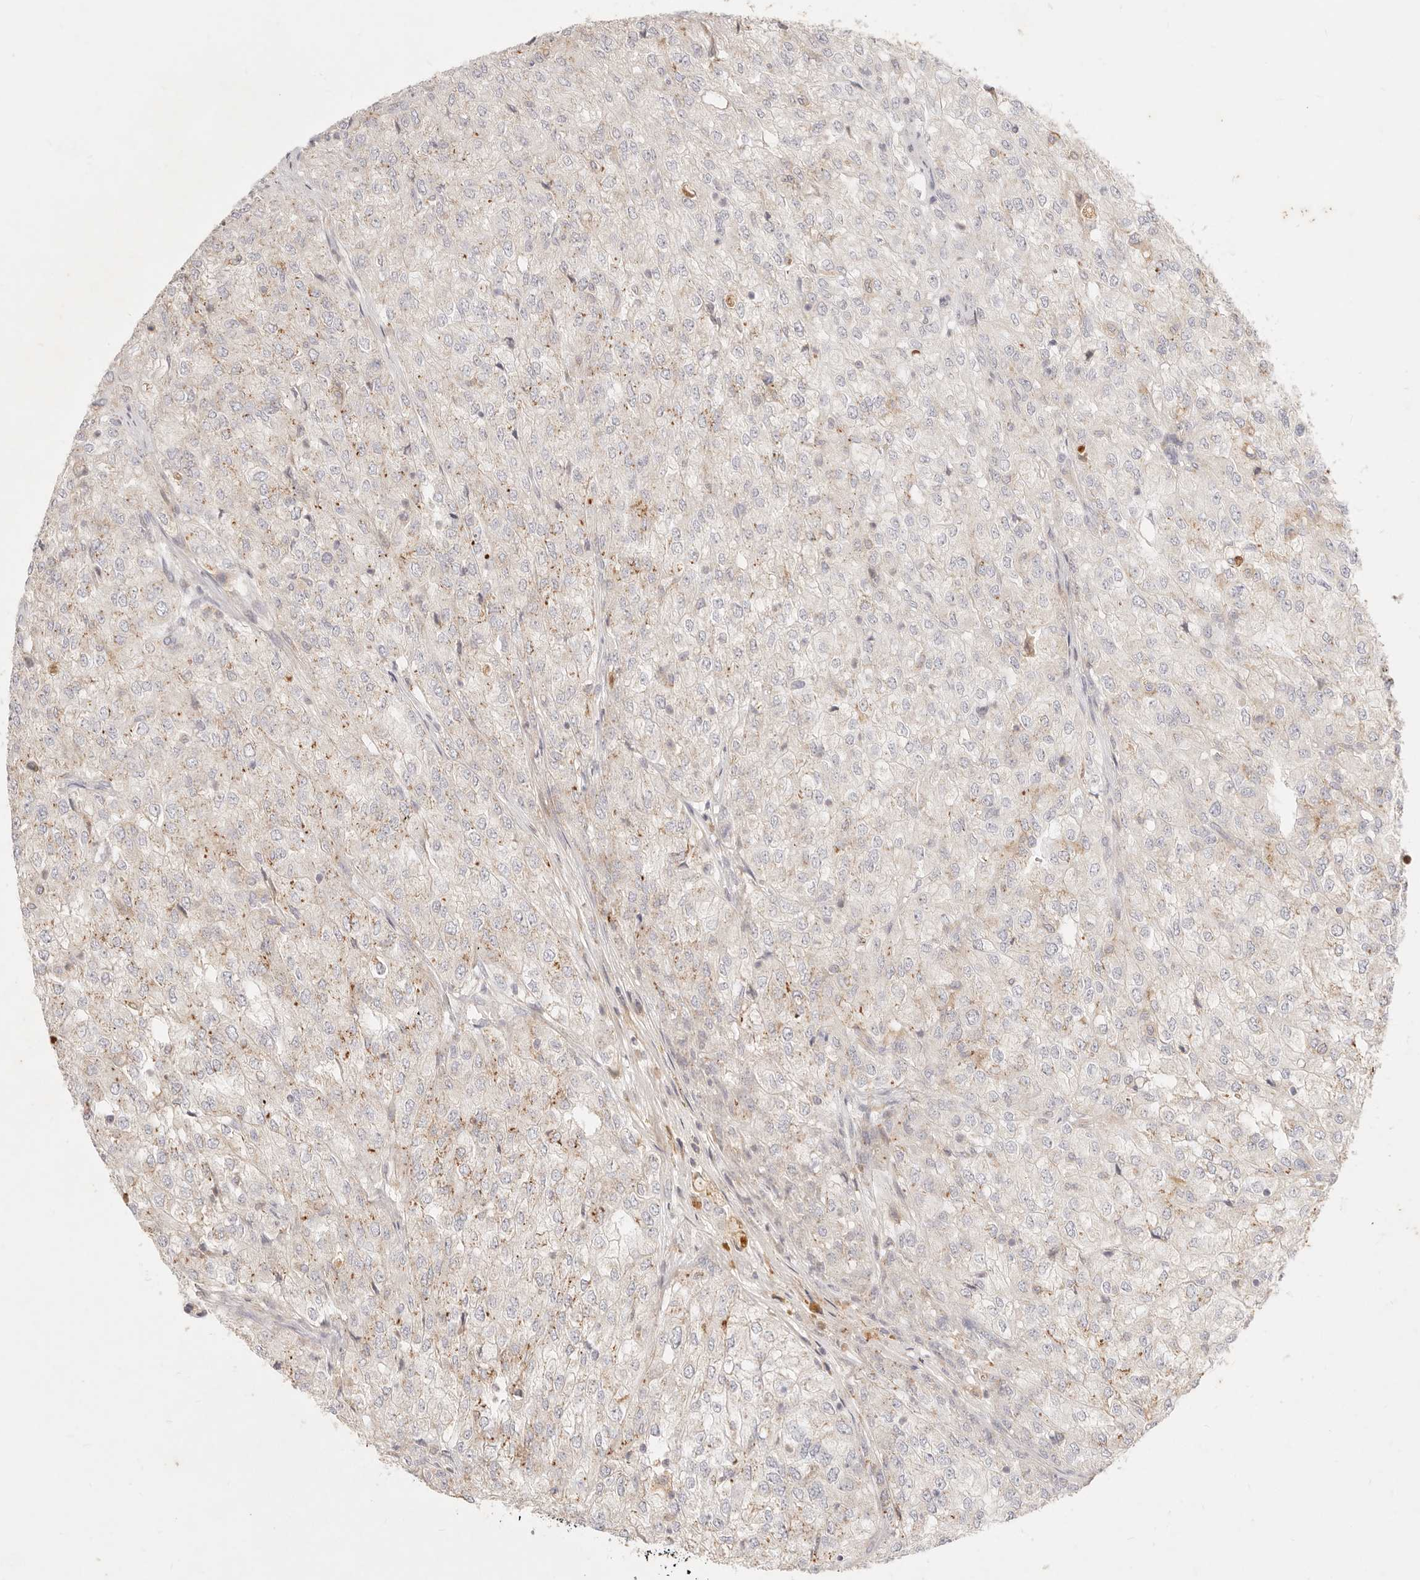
{"staining": {"intensity": "negative", "quantity": "none", "location": "none"}, "tissue": "renal cancer", "cell_type": "Tumor cells", "image_type": "cancer", "snomed": [{"axis": "morphology", "description": "Adenocarcinoma, NOS"}, {"axis": "topography", "description": "Kidney"}], "caption": "An image of renal adenocarcinoma stained for a protein shows no brown staining in tumor cells.", "gene": "ACOX1", "patient": {"sex": "female", "age": 54}}